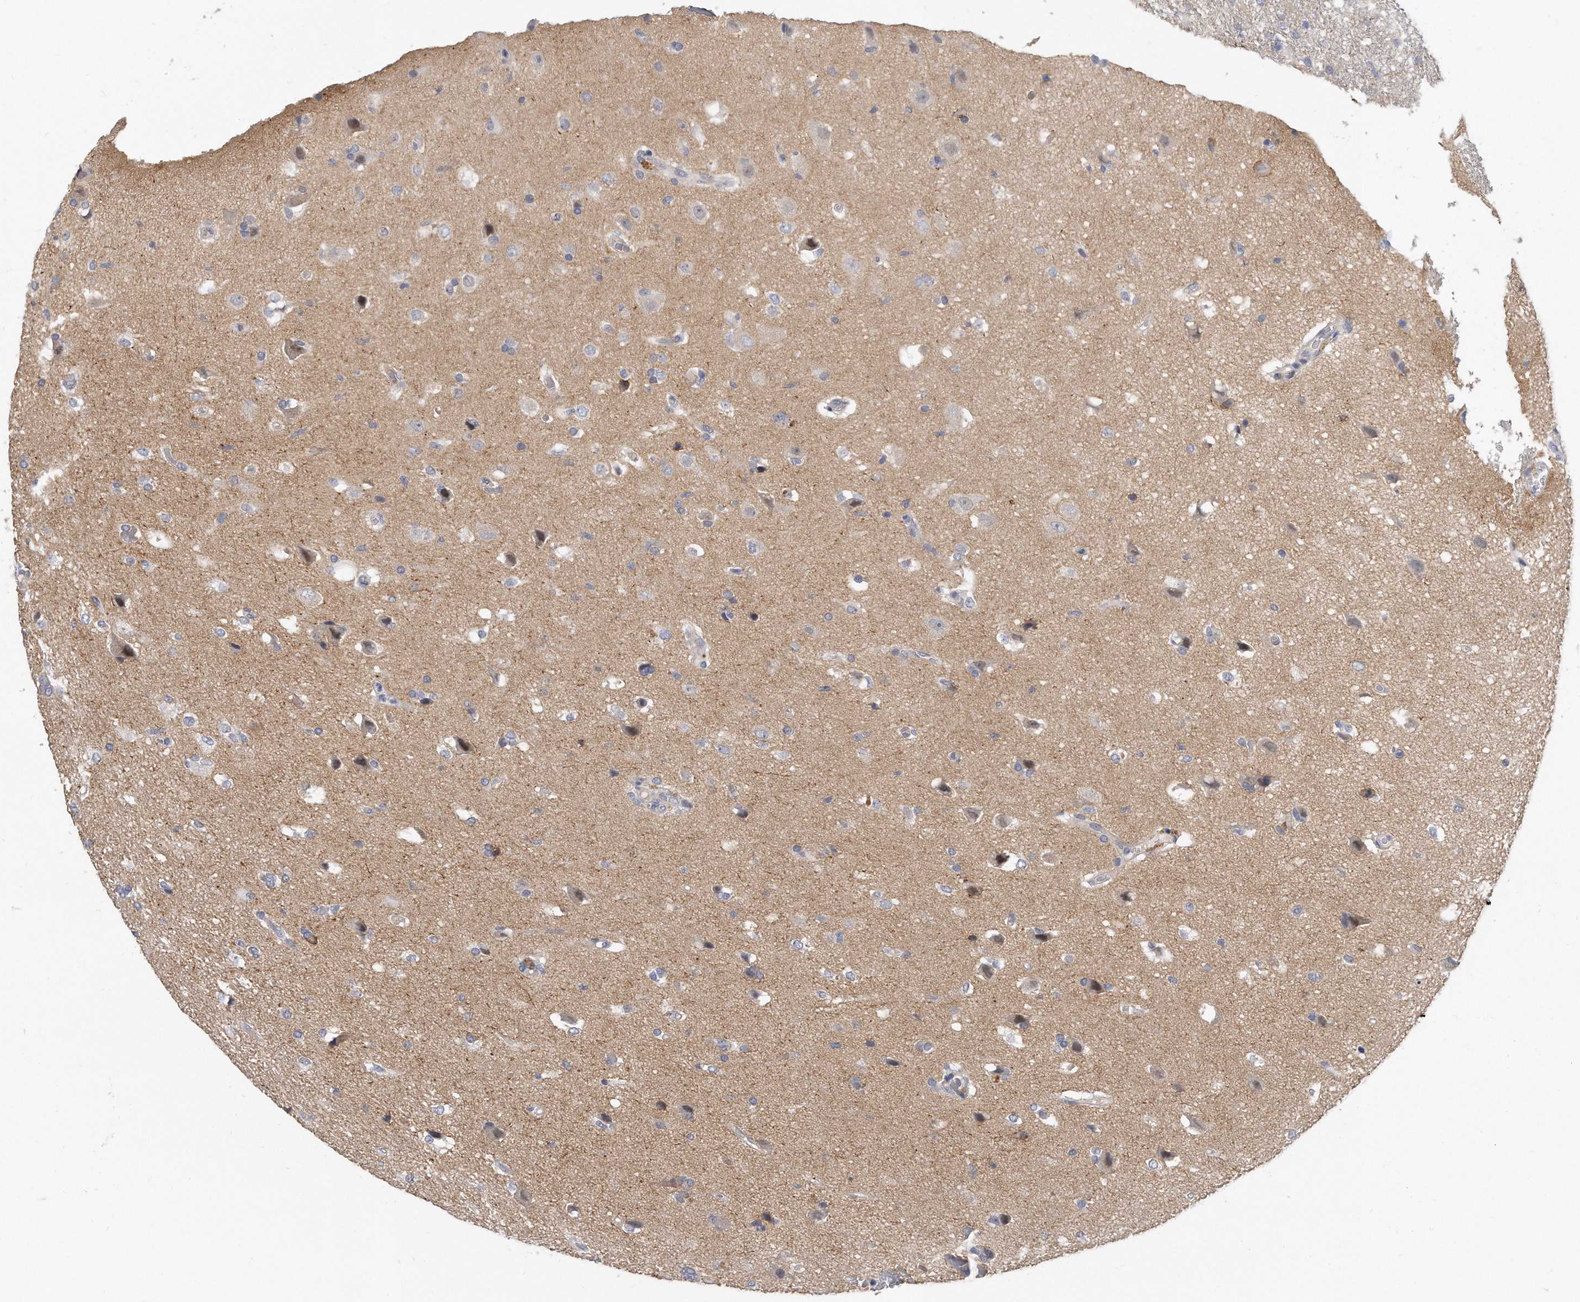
{"staining": {"intensity": "weak", "quantity": "<25%", "location": "cytoplasmic/membranous"}, "tissue": "glioma", "cell_type": "Tumor cells", "image_type": "cancer", "snomed": [{"axis": "morphology", "description": "Glioma, malignant, High grade"}, {"axis": "topography", "description": "Brain"}], "caption": "This is an IHC micrograph of human malignant glioma (high-grade). There is no expression in tumor cells.", "gene": "KLHL7", "patient": {"sex": "female", "age": 57}}